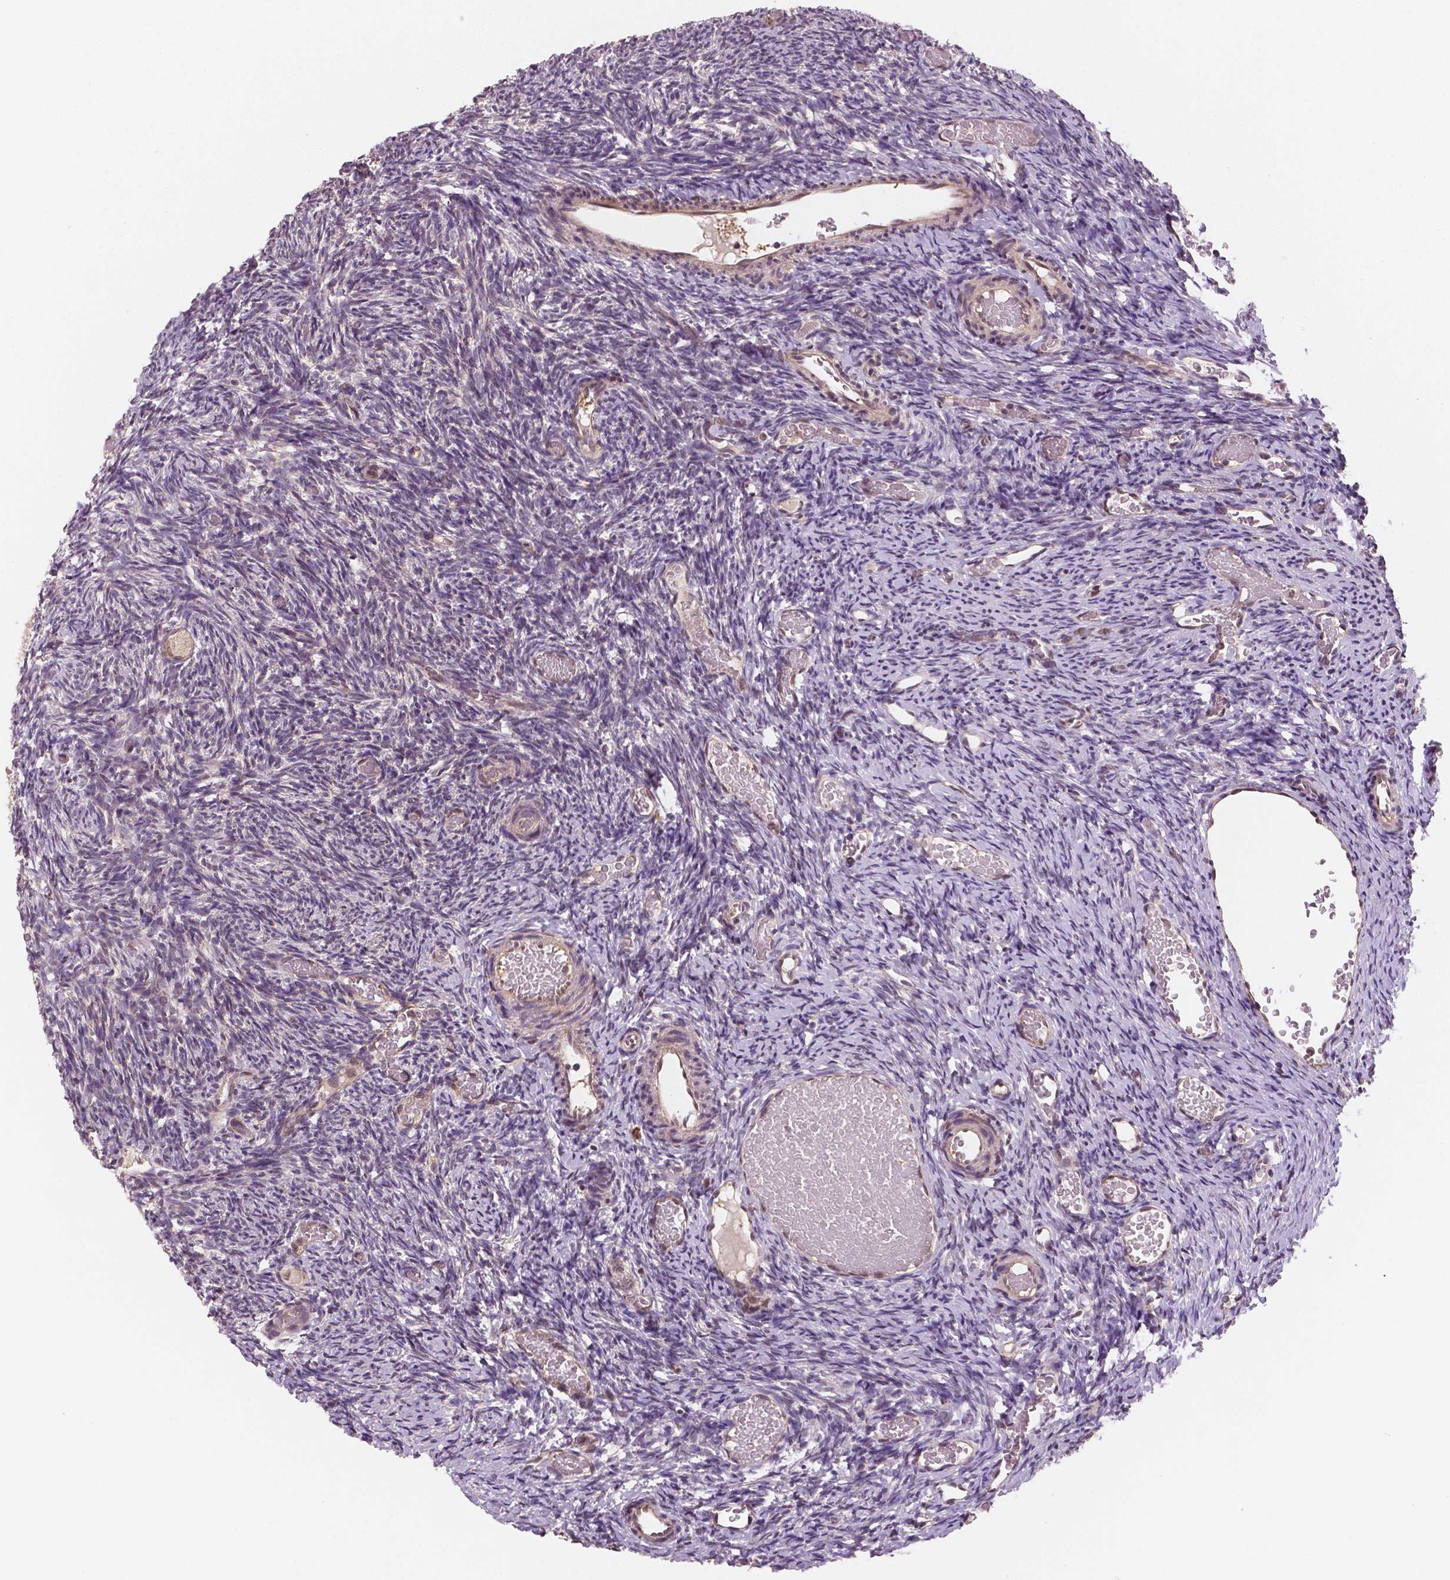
{"staining": {"intensity": "negative", "quantity": "none", "location": "none"}, "tissue": "ovary", "cell_type": "Follicle cells", "image_type": "normal", "snomed": [{"axis": "morphology", "description": "Normal tissue, NOS"}, {"axis": "topography", "description": "Ovary"}], "caption": "IHC image of benign ovary stained for a protein (brown), which demonstrates no expression in follicle cells.", "gene": "STAT3", "patient": {"sex": "female", "age": 39}}